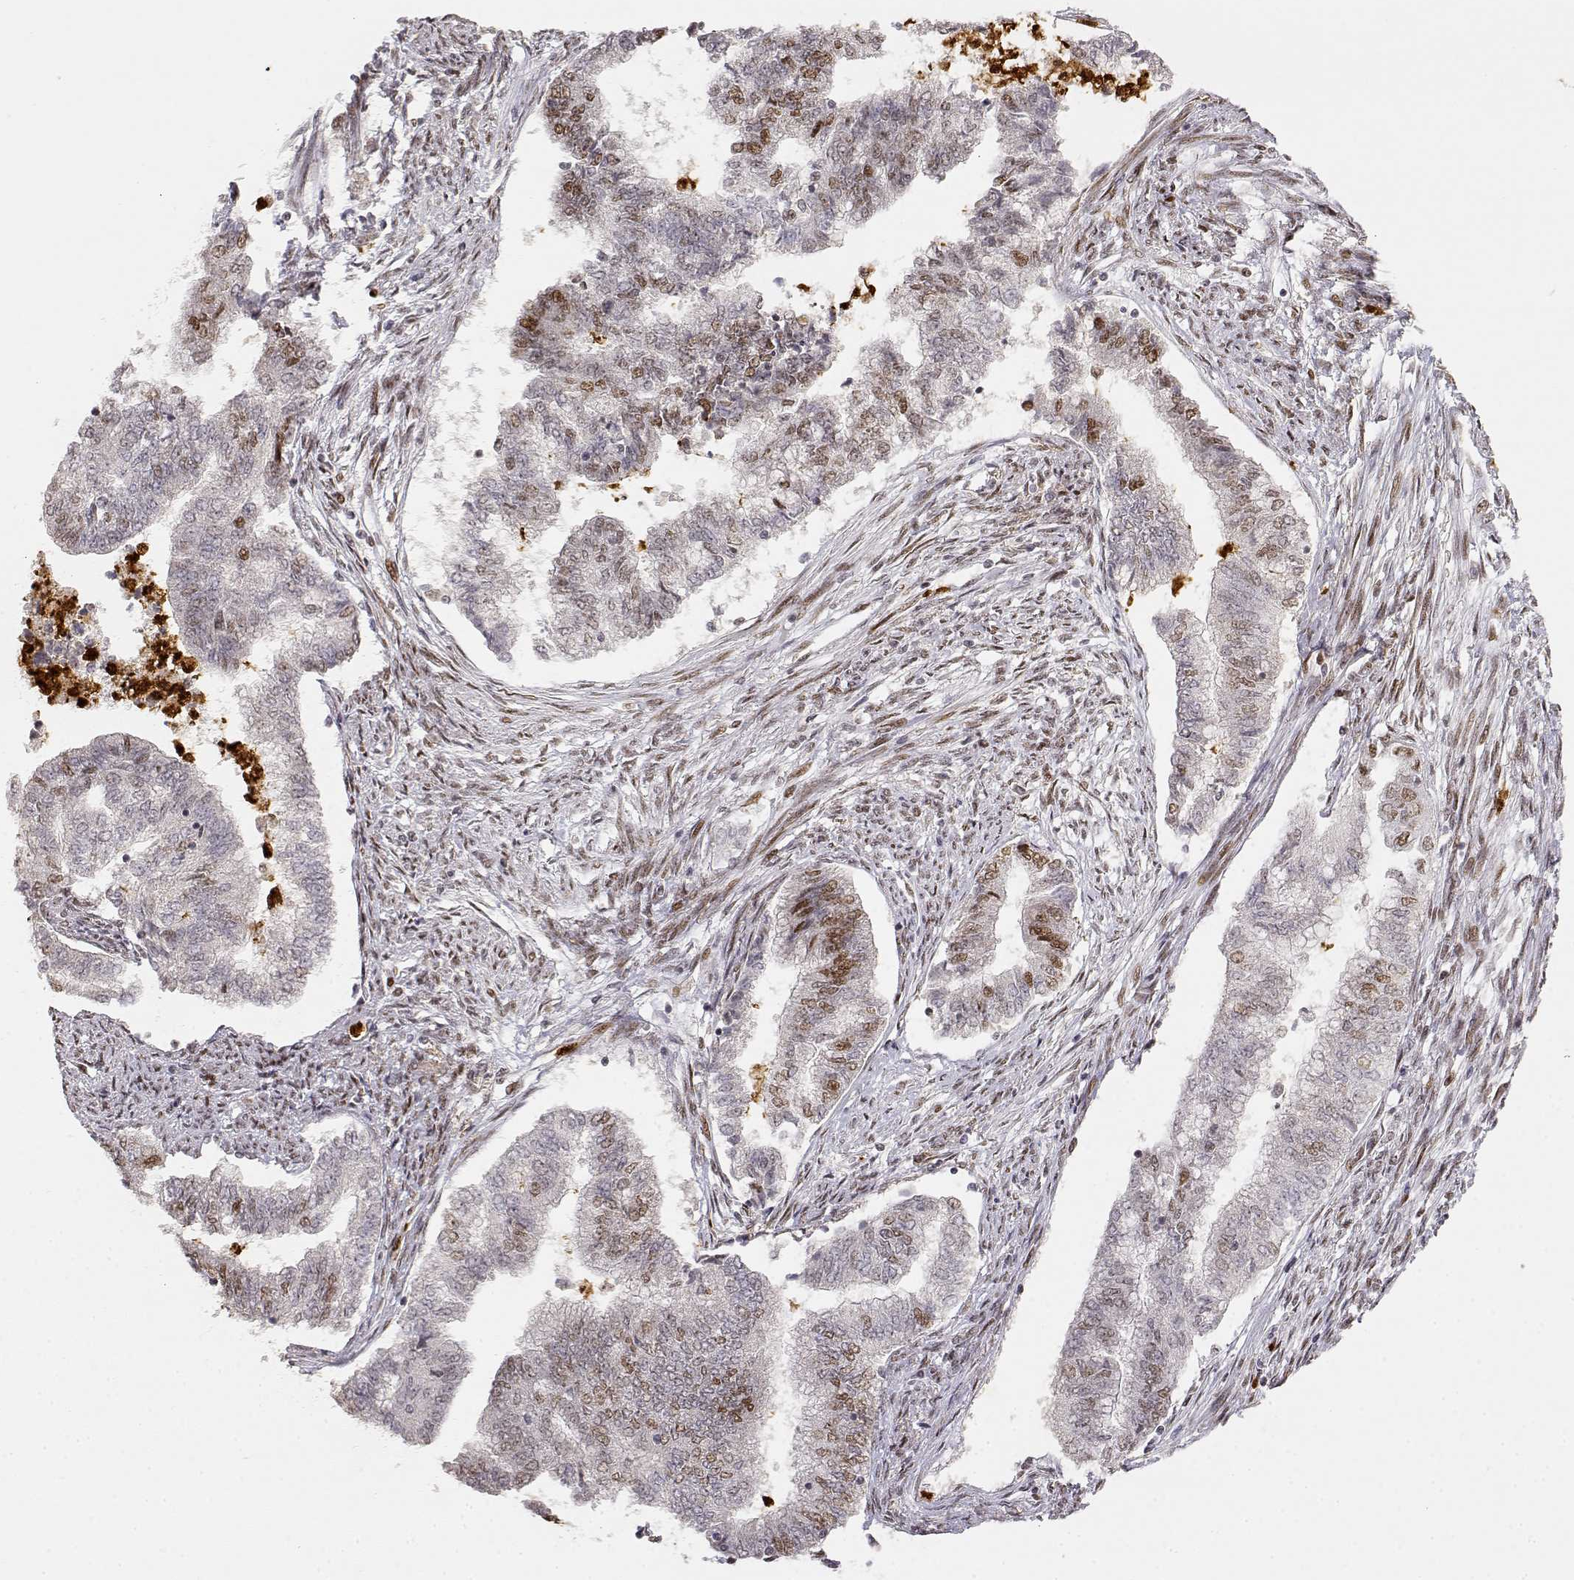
{"staining": {"intensity": "weak", "quantity": "25%-75%", "location": "nuclear"}, "tissue": "endometrial cancer", "cell_type": "Tumor cells", "image_type": "cancer", "snomed": [{"axis": "morphology", "description": "Adenocarcinoma, NOS"}, {"axis": "topography", "description": "Endometrium"}], "caption": "An image showing weak nuclear positivity in about 25%-75% of tumor cells in endometrial adenocarcinoma, as visualized by brown immunohistochemical staining.", "gene": "RSF1", "patient": {"sex": "female", "age": 65}}